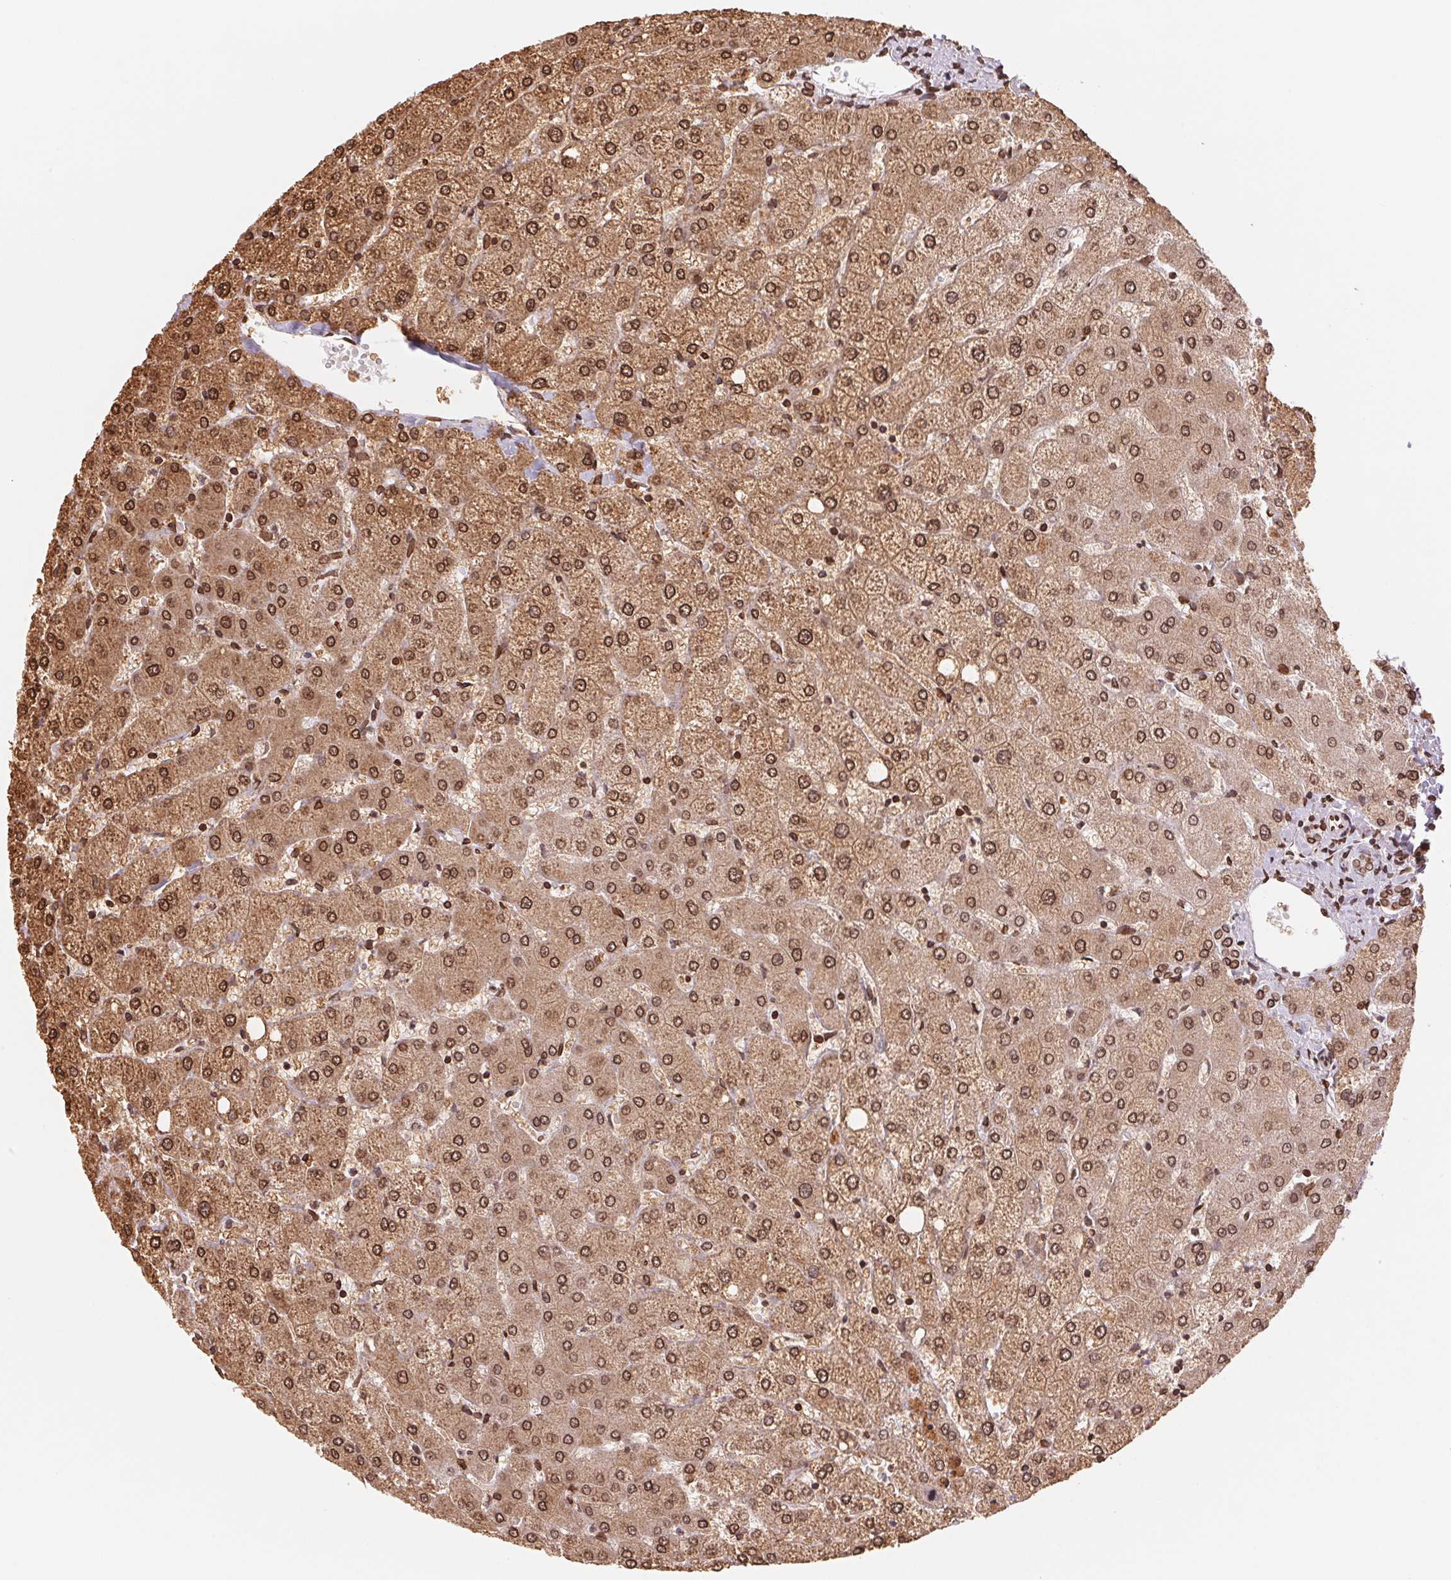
{"staining": {"intensity": "moderate", "quantity": ">75%", "location": "cytoplasmic/membranous,nuclear"}, "tissue": "liver", "cell_type": "Cholangiocytes", "image_type": "normal", "snomed": [{"axis": "morphology", "description": "Normal tissue, NOS"}, {"axis": "topography", "description": "Liver"}], "caption": "Immunohistochemistry (IHC) staining of unremarkable liver, which demonstrates medium levels of moderate cytoplasmic/membranous,nuclear staining in approximately >75% of cholangiocytes indicating moderate cytoplasmic/membranous,nuclear protein staining. The staining was performed using DAB (brown) for protein detection and nuclei were counterstained in hematoxylin (blue).", "gene": "LMNB2", "patient": {"sex": "female", "age": 54}}